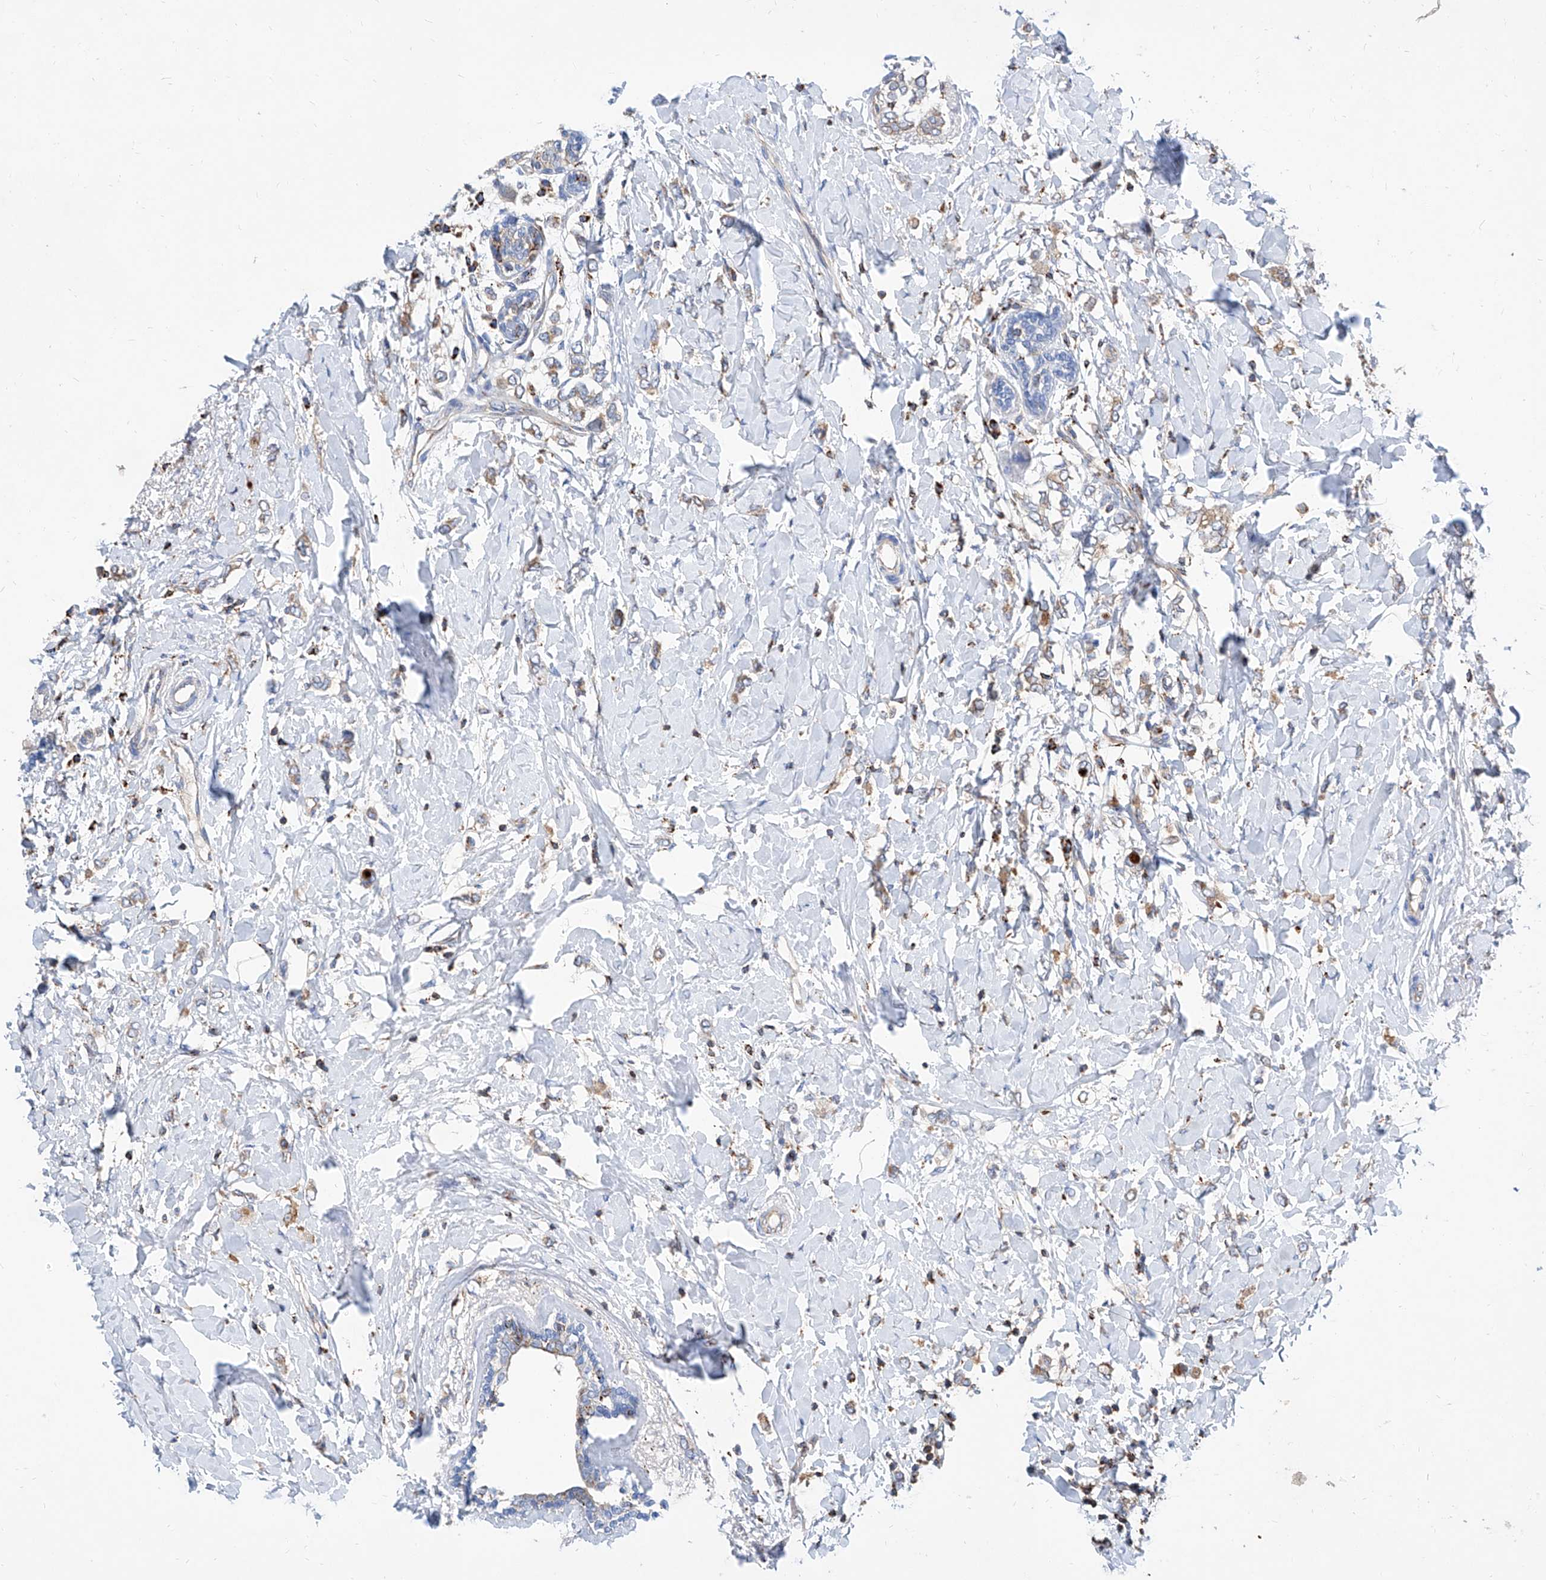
{"staining": {"intensity": "weak", "quantity": ">75%", "location": "cytoplasmic/membranous"}, "tissue": "breast cancer", "cell_type": "Tumor cells", "image_type": "cancer", "snomed": [{"axis": "morphology", "description": "Normal tissue, NOS"}, {"axis": "morphology", "description": "Lobular carcinoma"}, {"axis": "topography", "description": "Breast"}], "caption": "Immunohistochemistry (IHC) staining of lobular carcinoma (breast), which reveals low levels of weak cytoplasmic/membranous positivity in approximately >75% of tumor cells indicating weak cytoplasmic/membranous protein positivity. The staining was performed using DAB (3,3'-diaminobenzidine) (brown) for protein detection and nuclei were counterstained in hematoxylin (blue).", "gene": "CPNE5", "patient": {"sex": "female", "age": 47}}